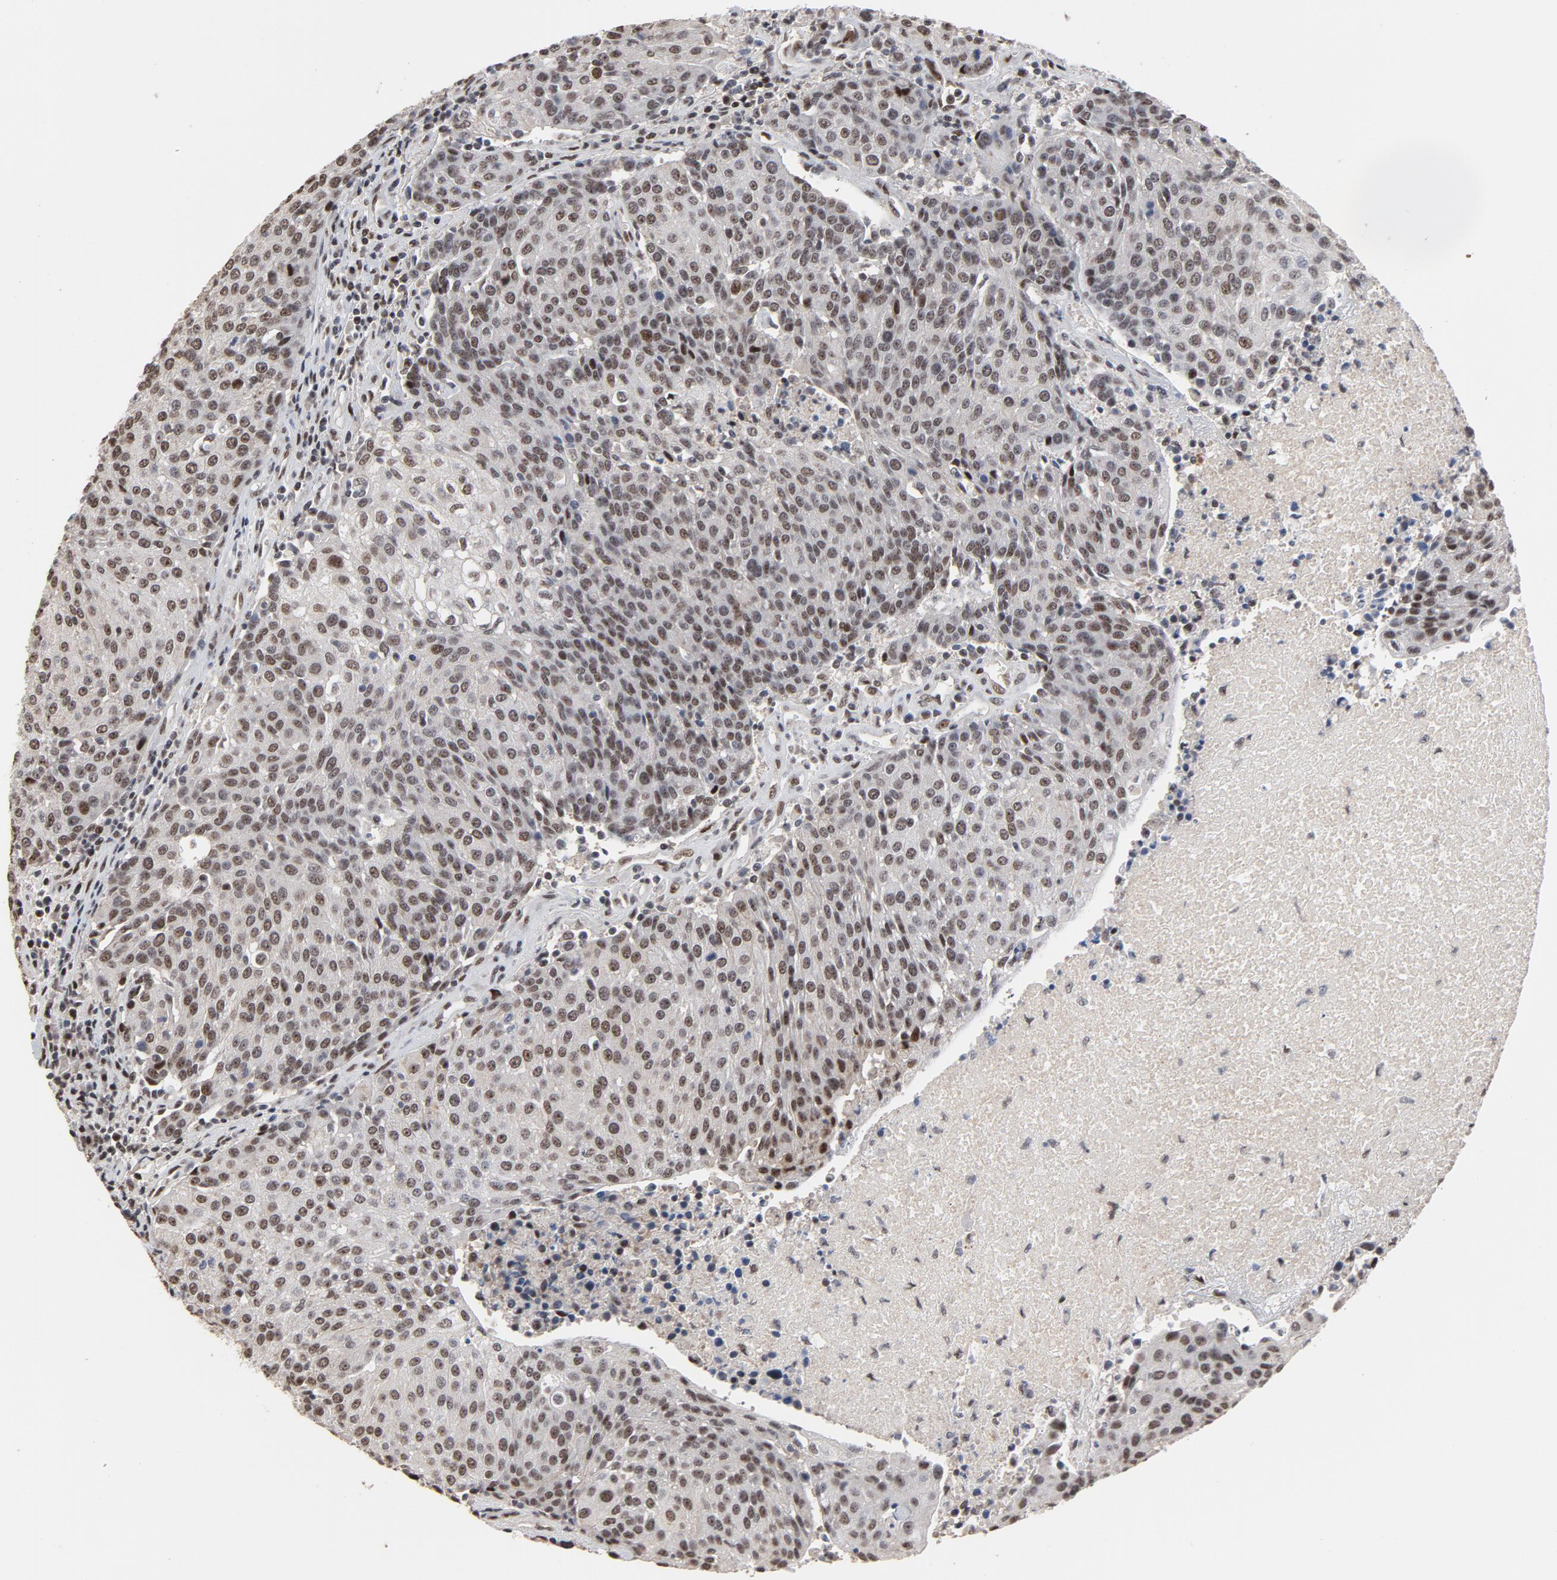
{"staining": {"intensity": "moderate", "quantity": ">75%", "location": "nuclear"}, "tissue": "urothelial cancer", "cell_type": "Tumor cells", "image_type": "cancer", "snomed": [{"axis": "morphology", "description": "Urothelial carcinoma, High grade"}, {"axis": "topography", "description": "Urinary bladder"}], "caption": "Human high-grade urothelial carcinoma stained for a protein (brown) demonstrates moderate nuclear positive staining in about >75% of tumor cells.", "gene": "TP53RK", "patient": {"sex": "female", "age": 85}}